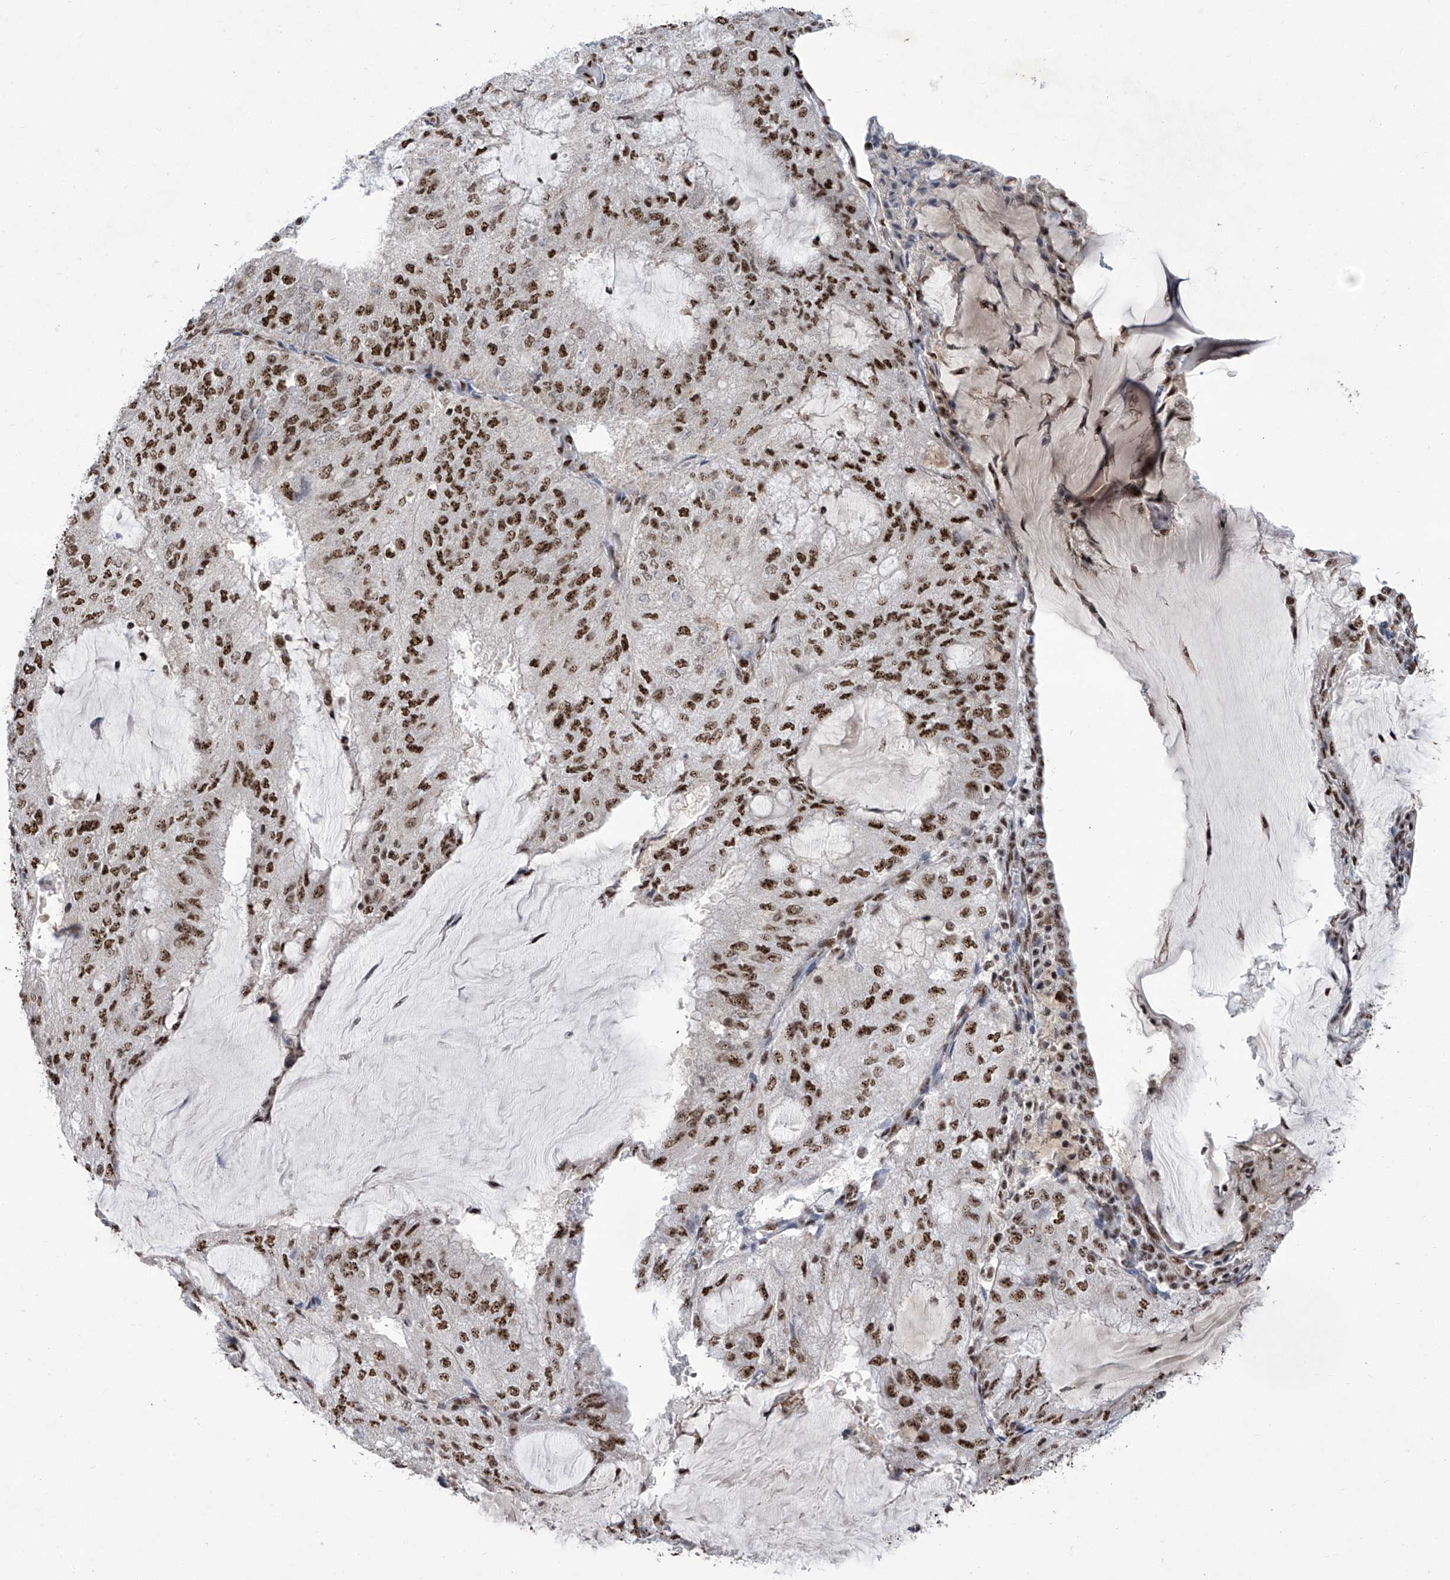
{"staining": {"intensity": "strong", "quantity": ">75%", "location": "nuclear"}, "tissue": "endometrial cancer", "cell_type": "Tumor cells", "image_type": "cancer", "snomed": [{"axis": "morphology", "description": "Adenocarcinoma, NOS"}, {"axis": "topography", "description": "Endometrium"}], "caption": "Protein expression analysis of human endometrial adenocarcinoma reveals strong nuclear positivity in approximately >75% of tumor cells. (IHC, brightfield microscopy, high magnification).", "gene": "FBXL4", "patient": {"sex": "female", "age": 81}}